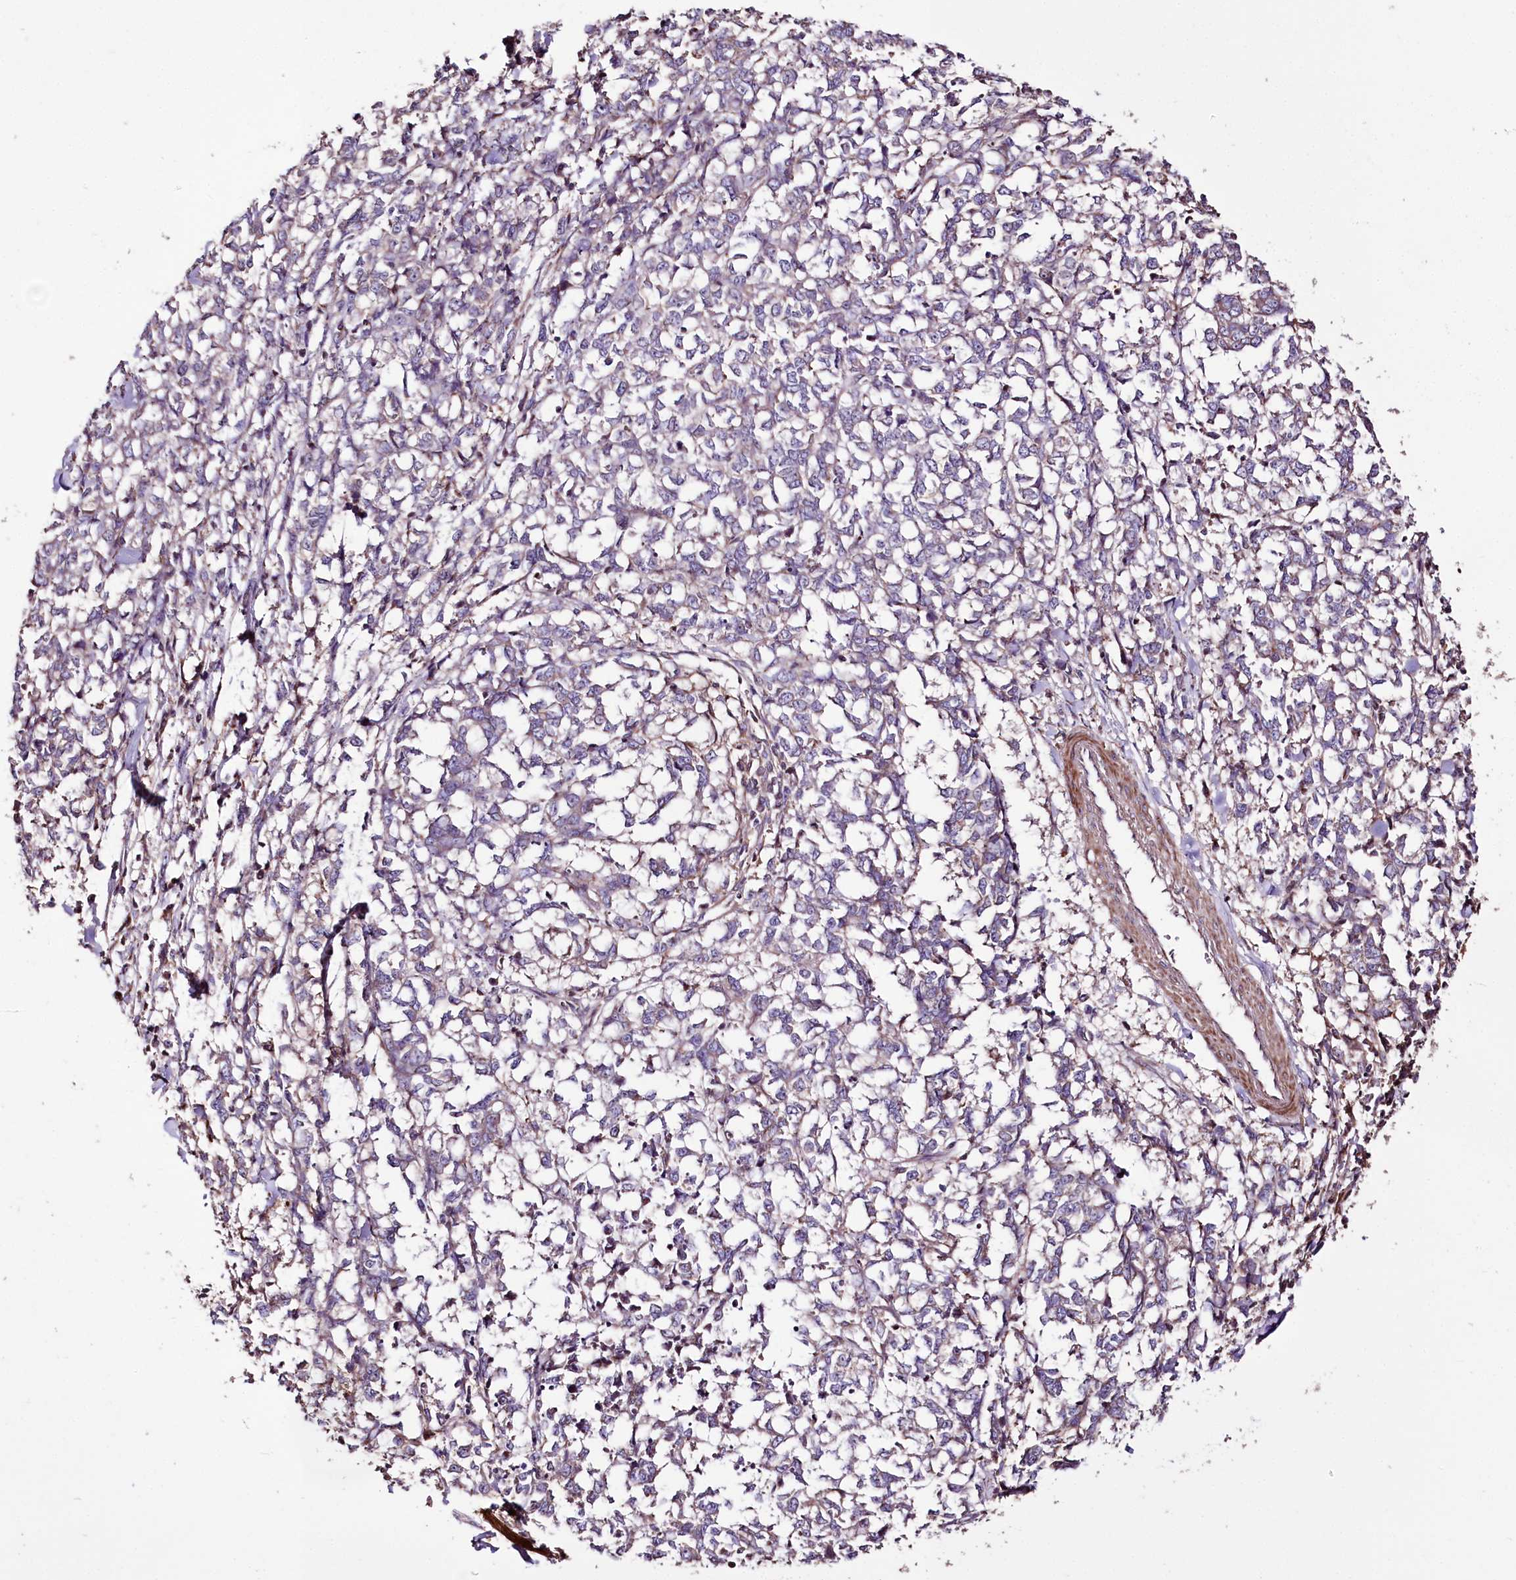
{"staining": {"intensity": "negative", "quantity": "none", "location": "none"}, "tissue": "melanoma", "cell_type": "Tumor cells", "image_type": "cancer", "snomed": [{"axis": "morphology", "description": "Malignant melanoma, NOS"}, {"axis": "topography", "description": "Skin"}], "caption": "An image of malignant melanoma stained for a protein demonstrates no brown staining in tumor cells.", "gene": "WWC1", "patient": {"sex": "female", "age": 72}}